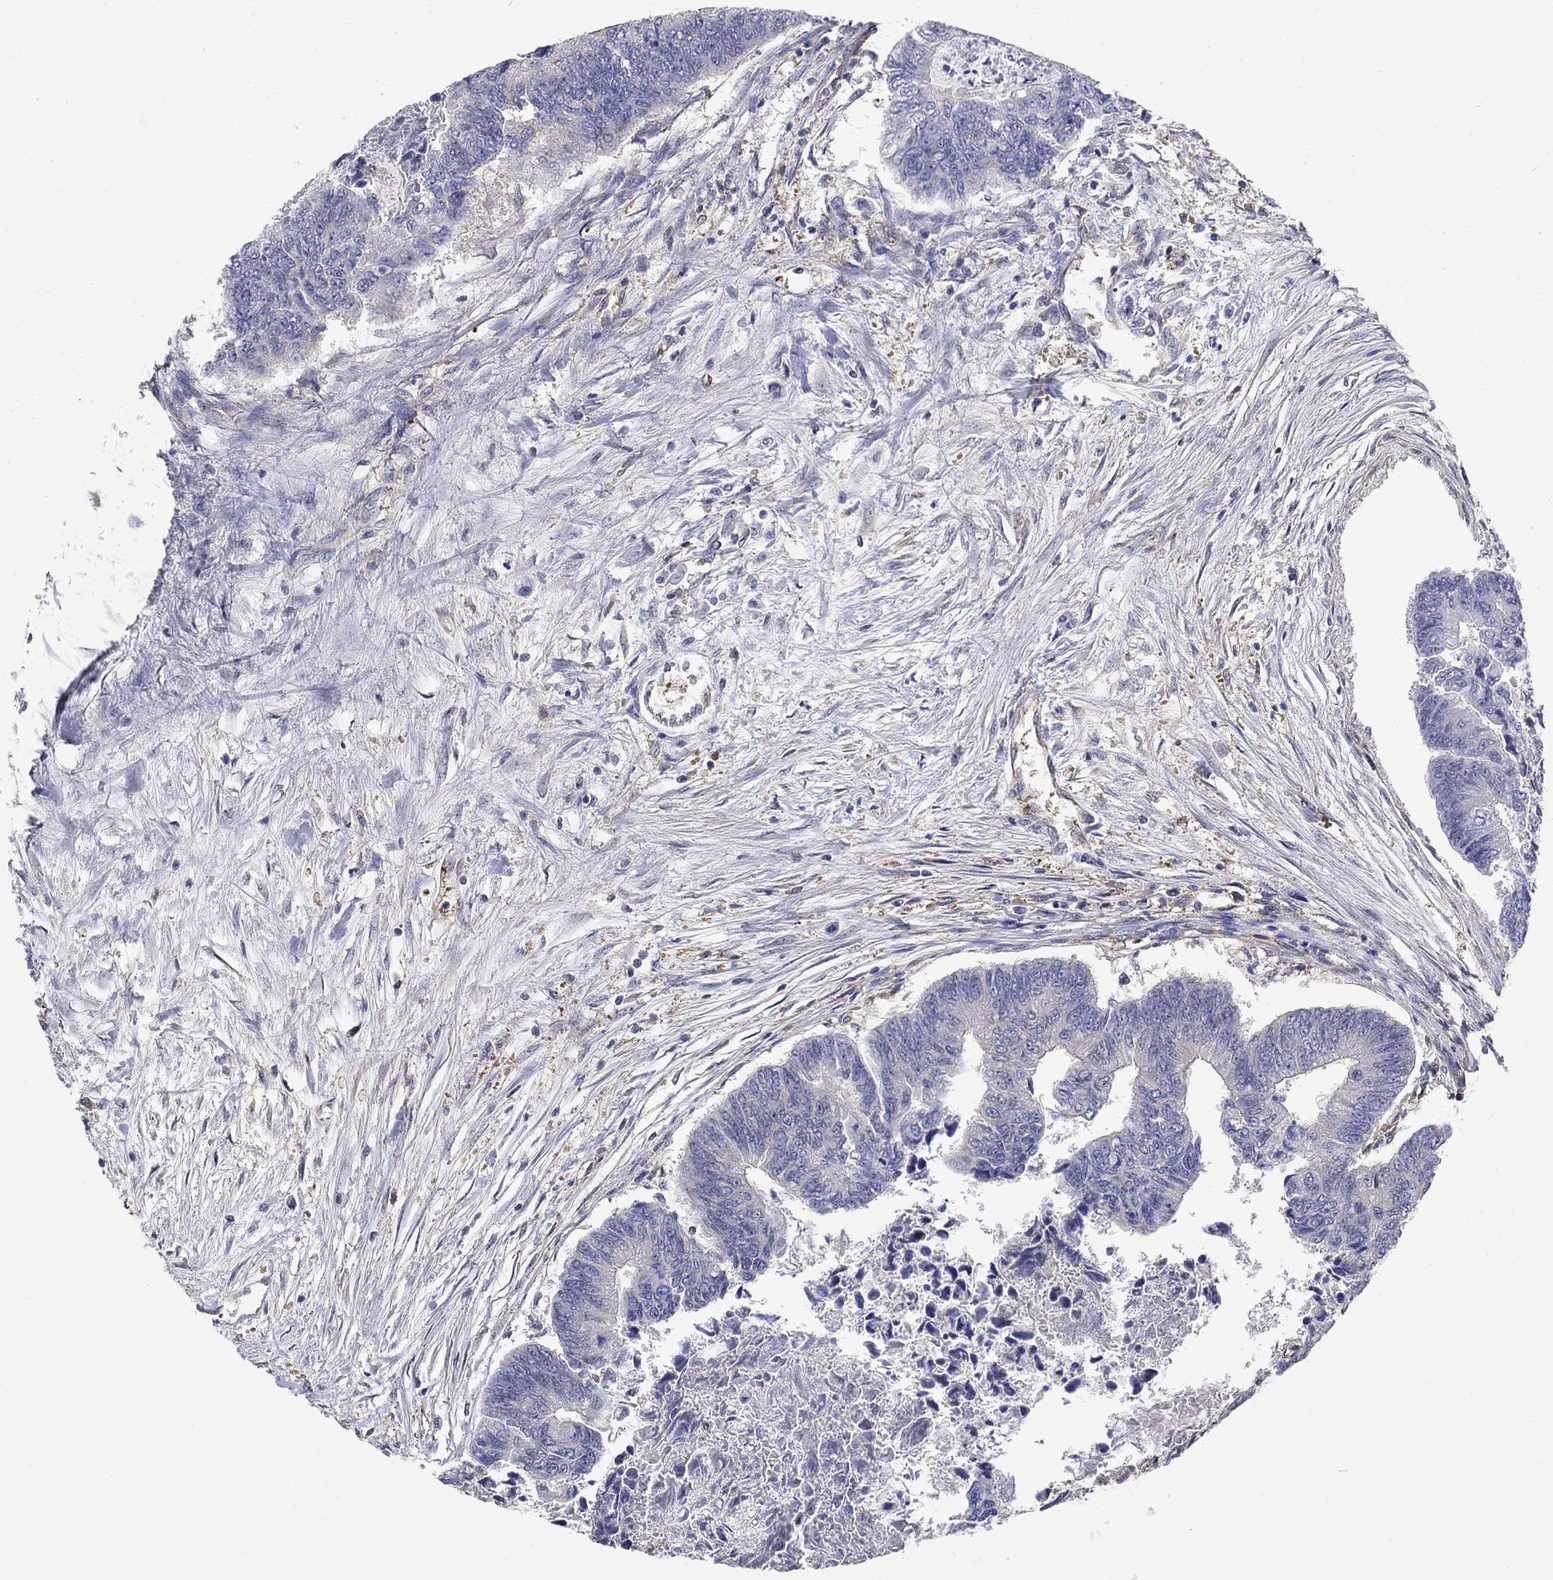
{"staining": {"intensity": "negative", "quantity": "none", "location": "none"}, "tissue": "colorectal cancer", "cell_type": "Tumor cells", "image_type": "cancer", "snomed": [{"axis": "morphology", "description": "Adenocarcinoma, NOS"}, {"axis": "topography", "description": "Colon"}], "caption": "A high-resolution micrograph shows IHC staining of colorectal cancer (adenocarcinoma), which reveals no significant staining in tumor cells.", "gene": "DPYSL2", "patient": {"sex": "female", "age": 65}}